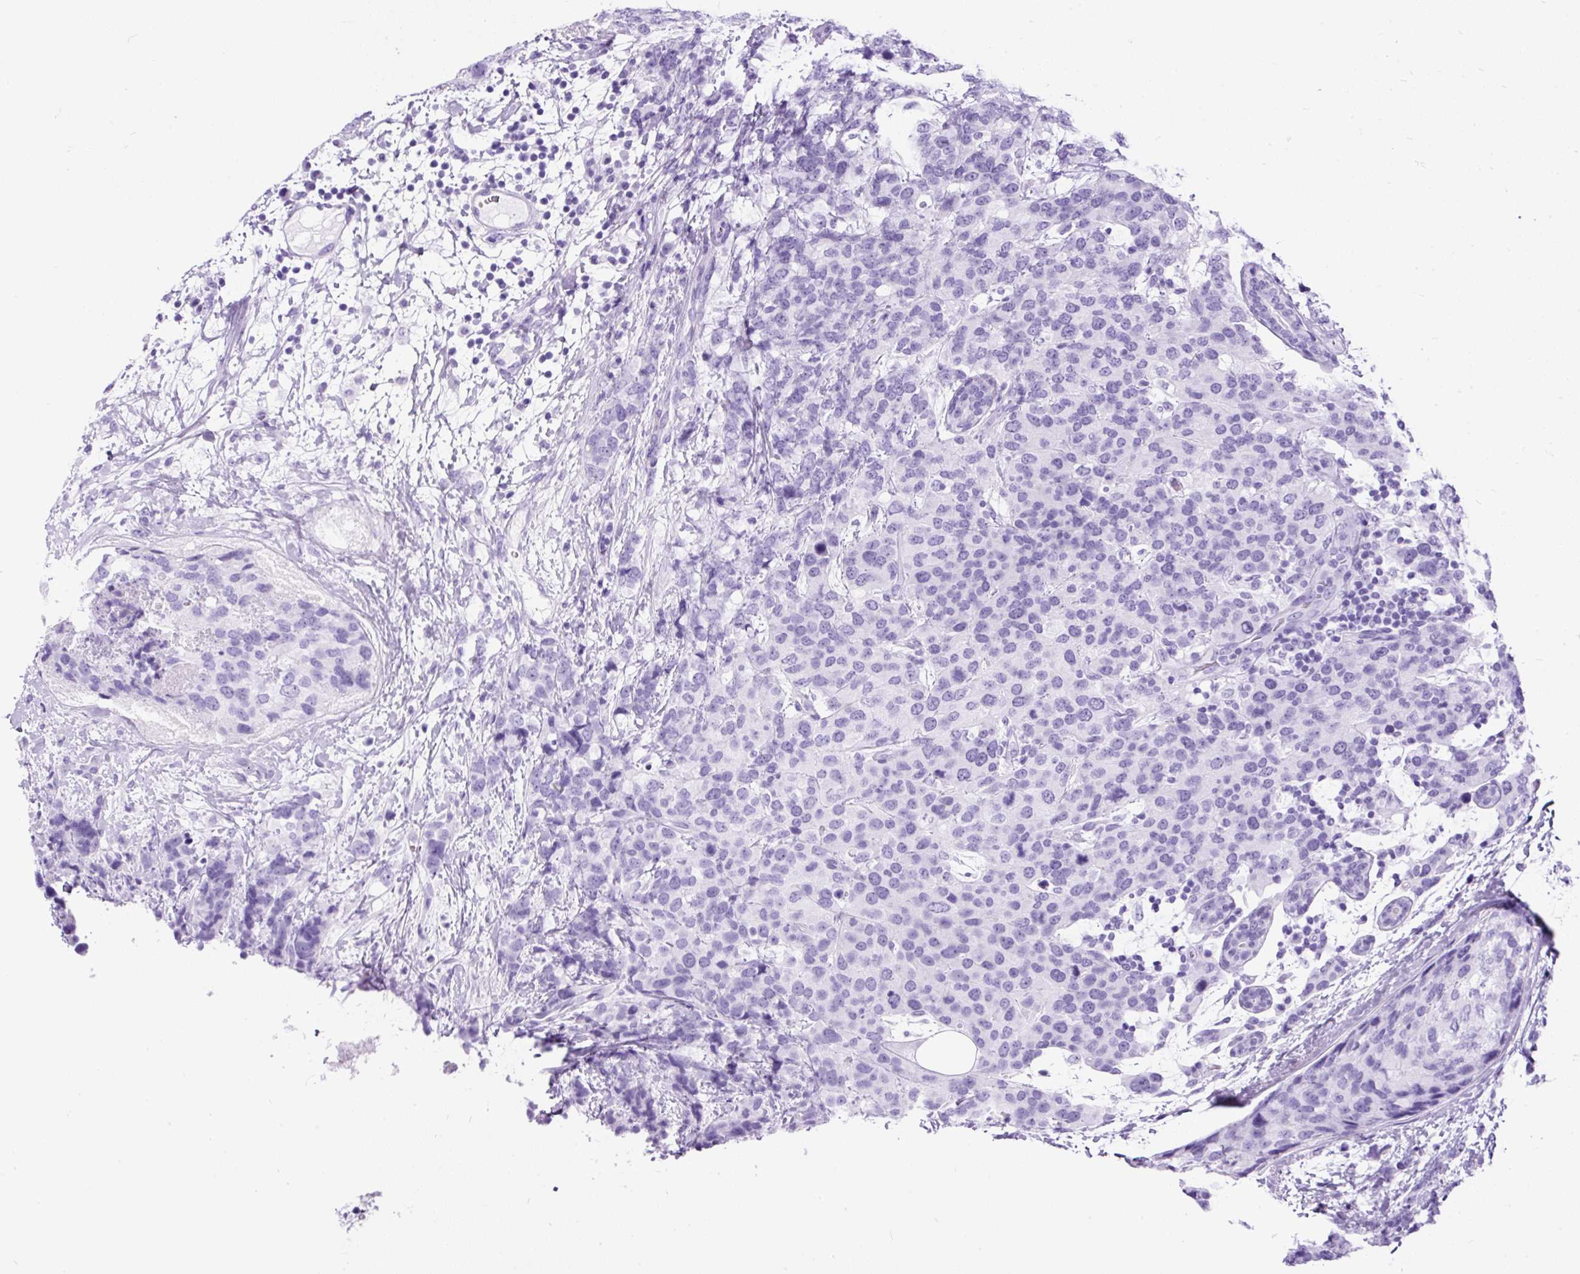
{"staining": {"intensity": "negative", "quantity": "none", "location": "none"}, "tissue": "breast cancer", "cell_type": "Tumor cells", "image_type": "cancer", "snomed": [{"axis": "morphology", "description": "Lobular carcinoma"}, {"axis": "topography", "description": "Breast"}], "caption": "A histopathology image of breast lobular carcinoma stained for a protein reveals no brown staining in tumor cells. (DAB immunohistochemistry with hematoxylin counter stain).", "gene": "CEL", "patient": {"sex": "female", "age": 59}}